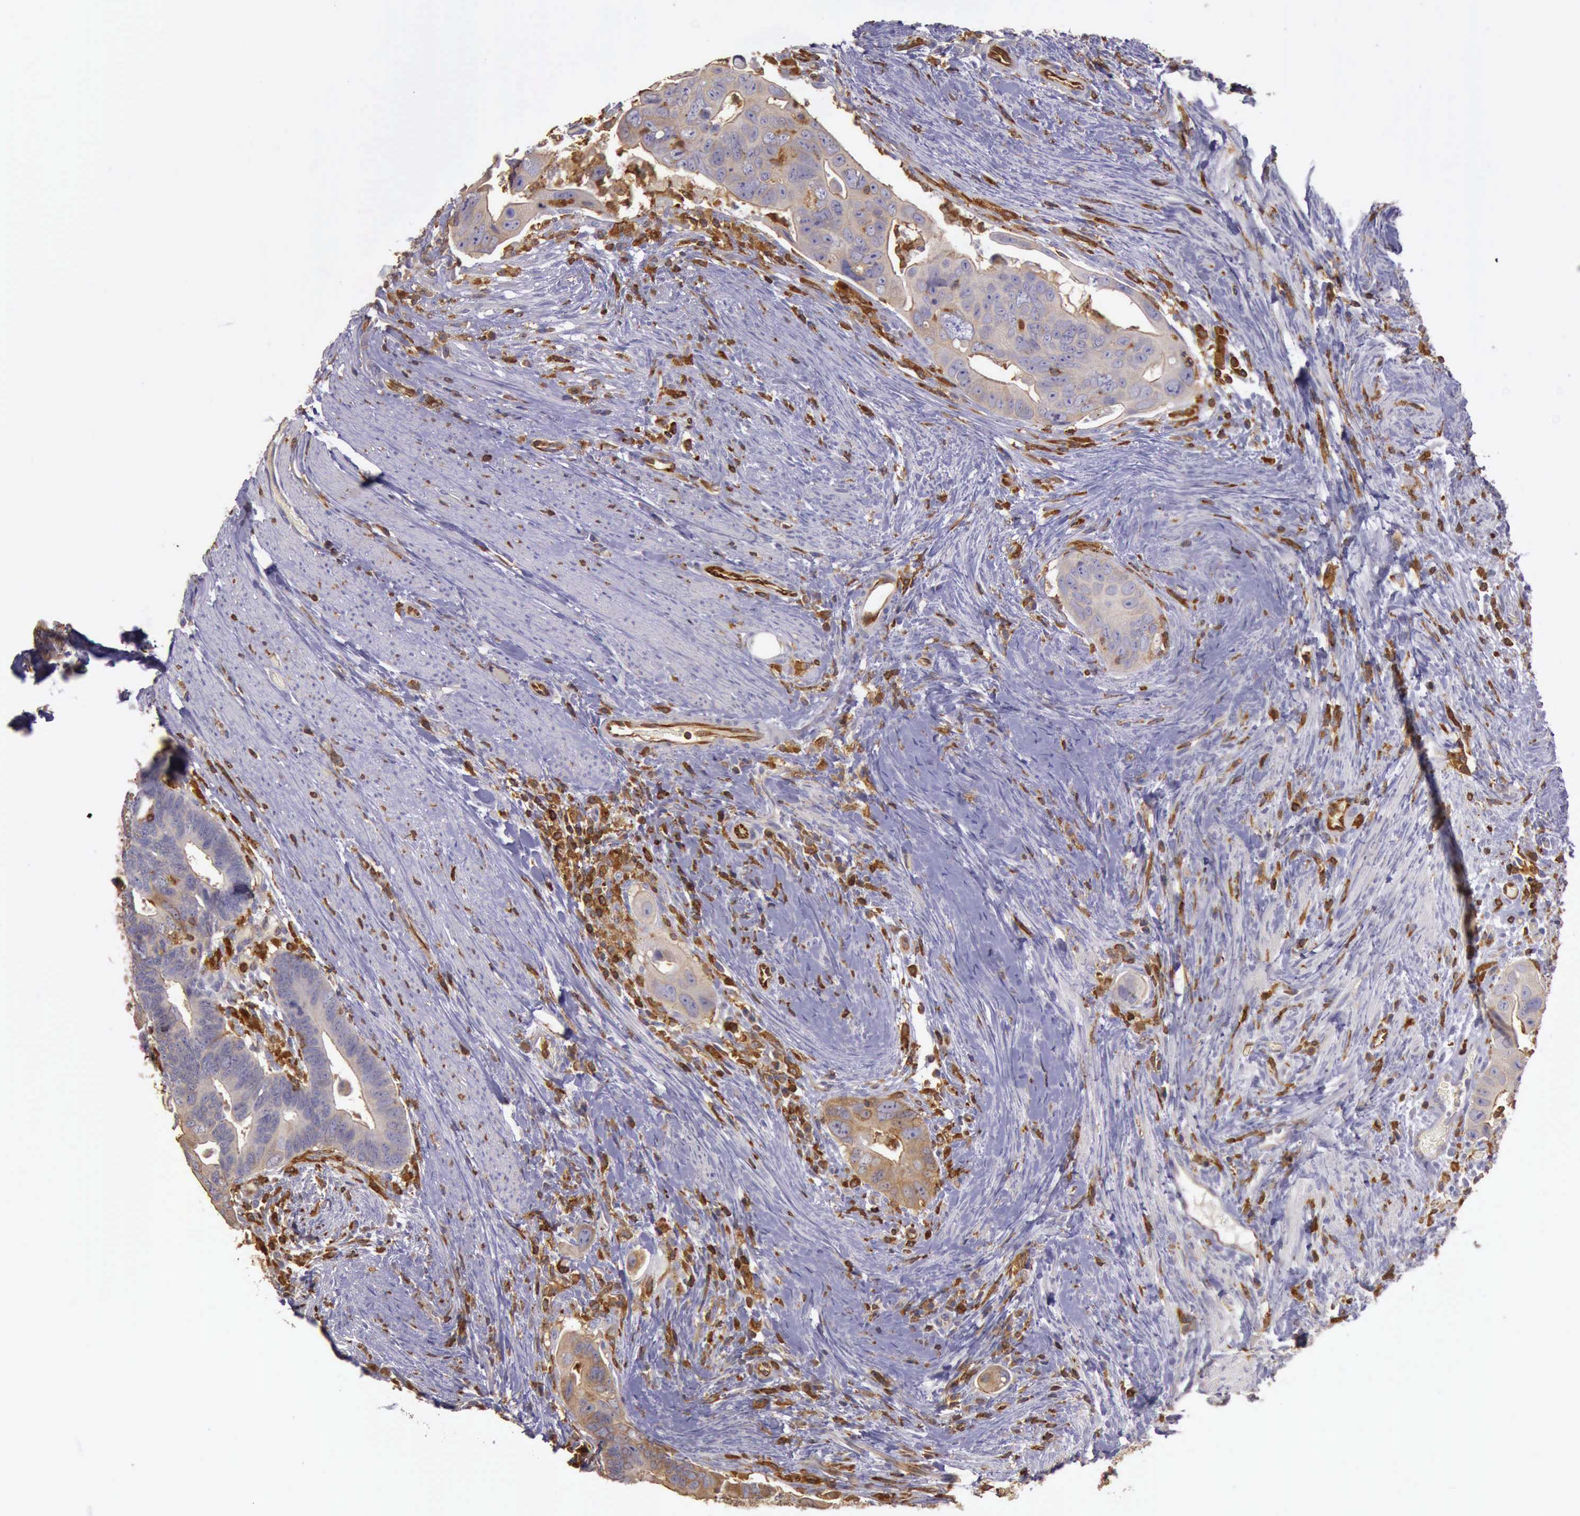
{"staining": {"intensity": "weak", "quantity": ">75%", "location": "cytoplasmic/membranous"}, "tissue": "colorectal cancer", "cell_type": "Tumor cells", "image_type": "cancer", "snomed": [{"axis": "morphology", "description": "Adenocarcinoma, NOS"}, {"axis": "topography", "description": "Rectum"}], "caption": "Immunohistochemical staining of human colorectal adenocarcinoma displays low levels of weak cytoplasmic/membranous protein staining in approximately >75% of tumor cells.", "gene": "ARHGAP4", "patient": {"sex": "male", "age": 53}}